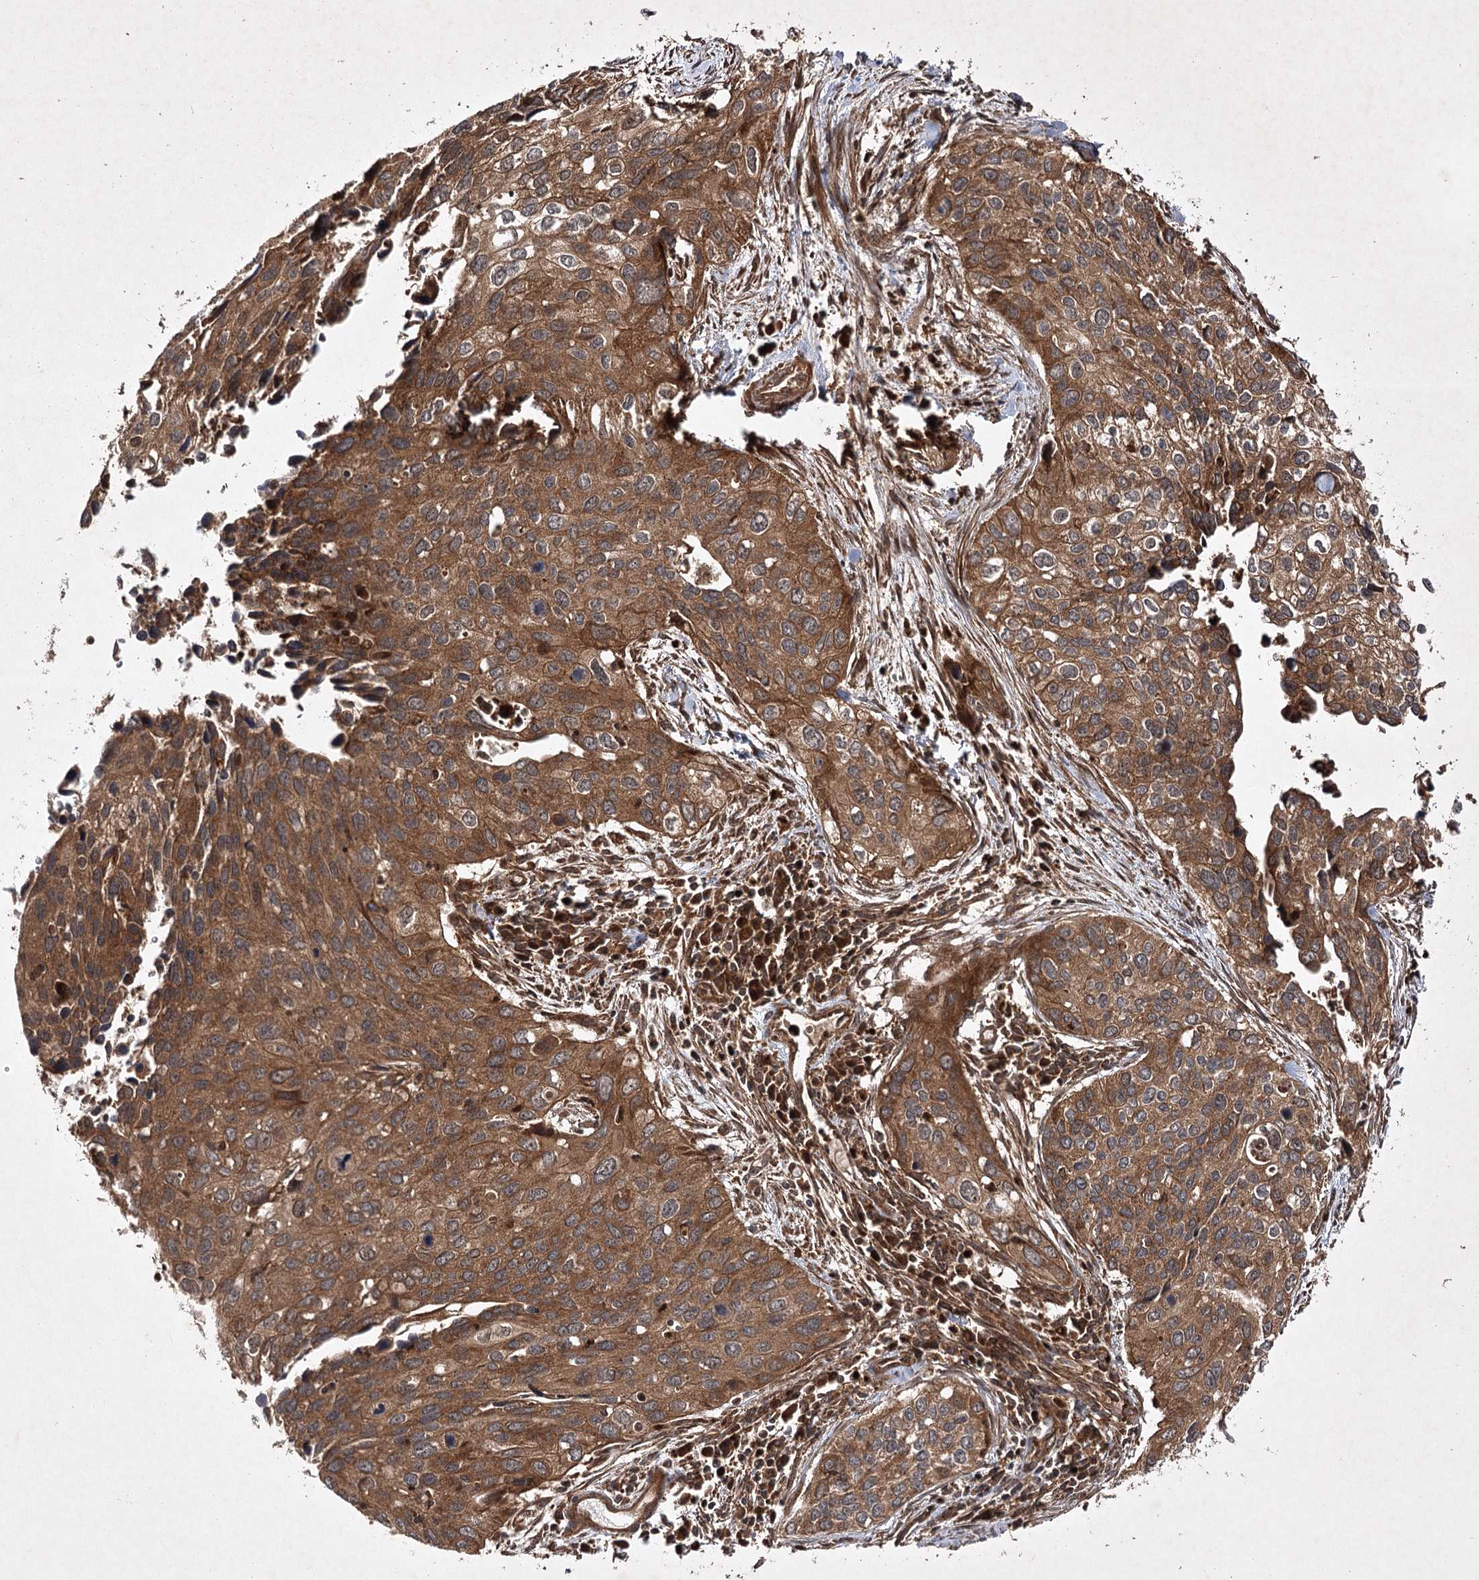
{"staining": {"intensity": "moderate", "quantity": ">75%", "location": "cytoplasmic/membranous"}, "tissue": "cervical cancer", "cell_type": "Tumor cells", "image_type": "cancer", "snomed": [{"axis": "morphology", "description": "Squamous cell carcinoma, NOS"}, {"axis": "topography", "description": "Cervix"}], "caption": "DAB (3,3'-diaminobenzidine) immunohistochemical staining of squamous cell carcinoma (cervical) demonstrates moderate cytoplasmic/membranous protein staining in approximately >75% of tumor cells.", "gene": "DNAJC13", "patient": {"sex": "female", "age": 55}}